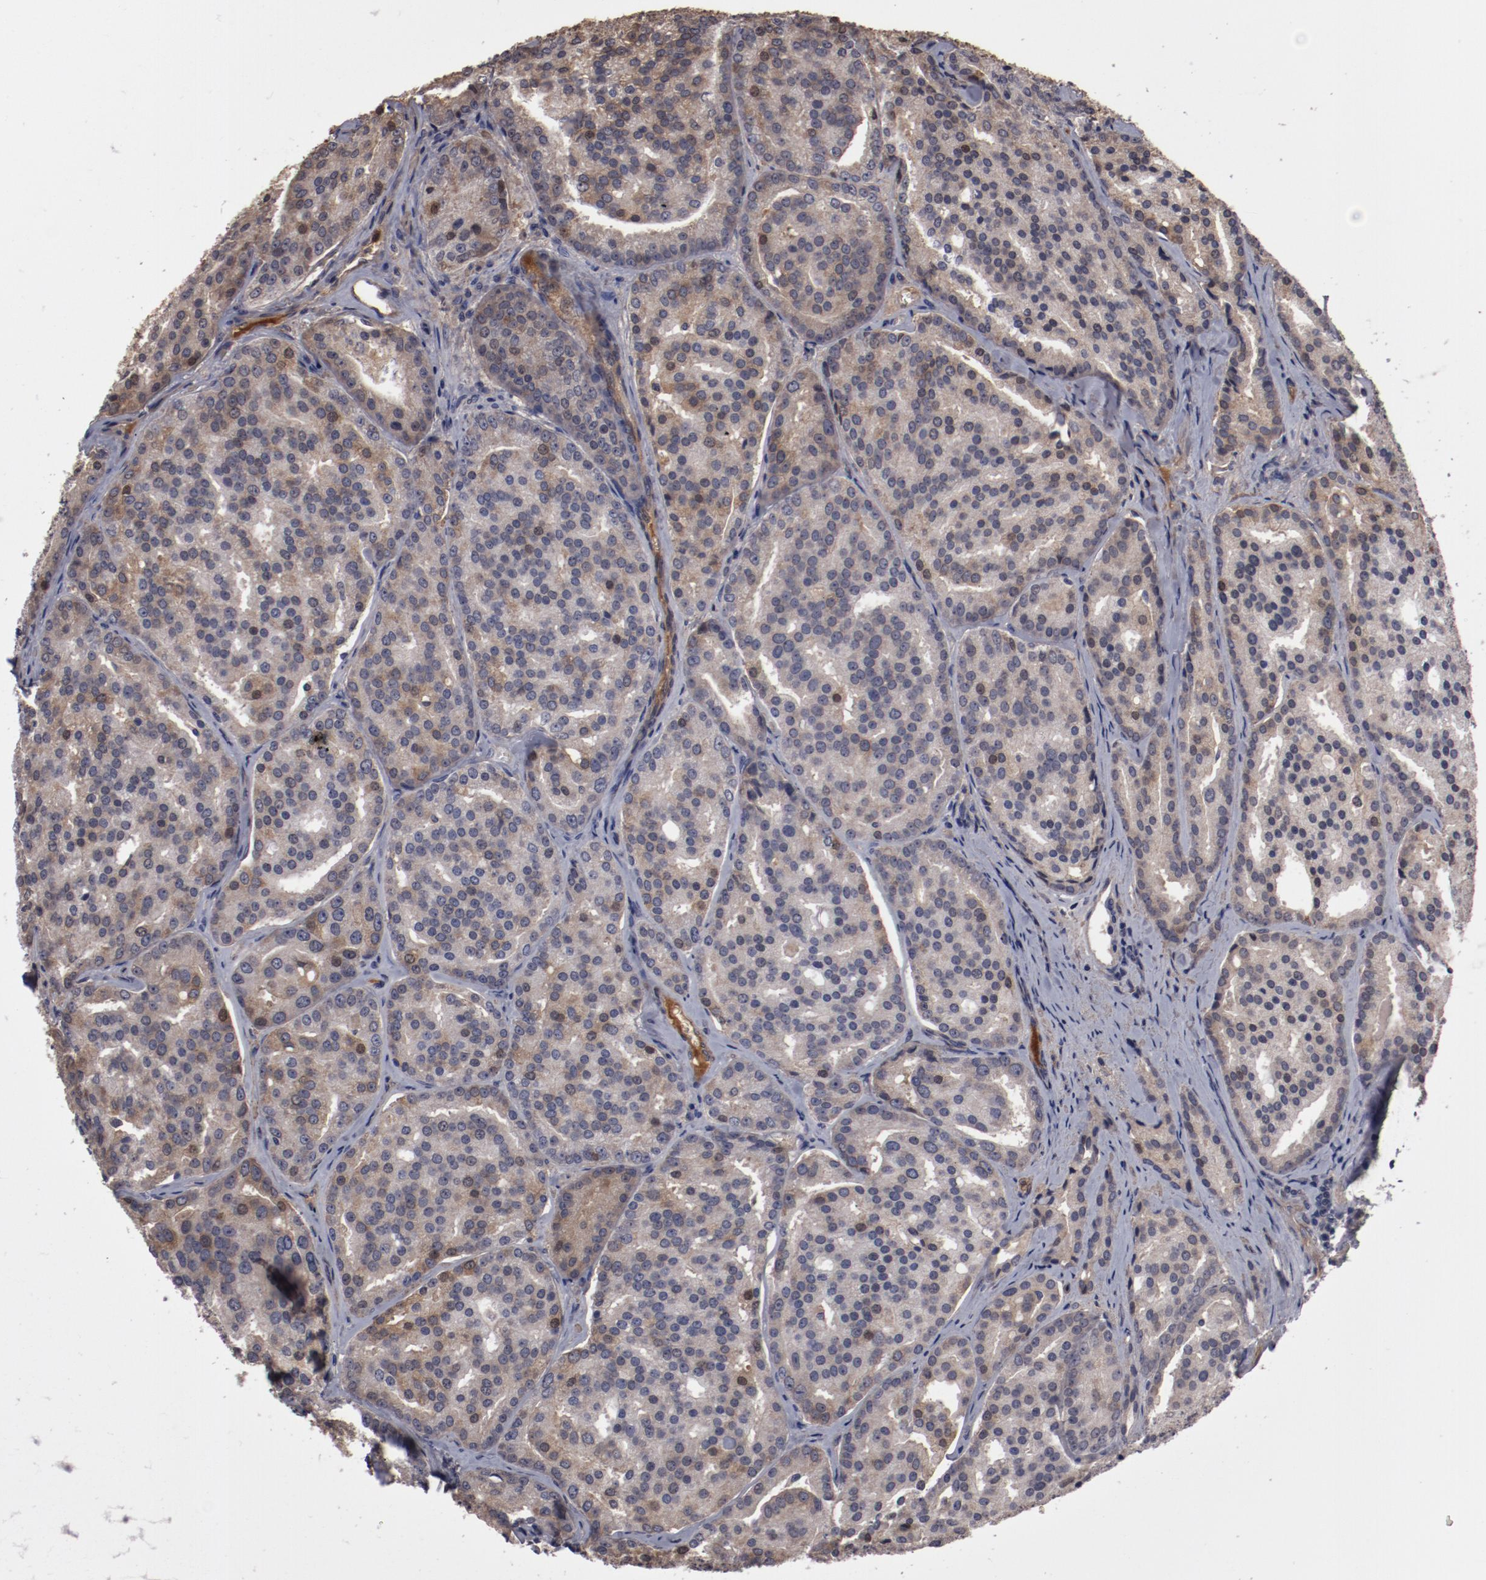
{"staining": {"intensity": "weak", "quantity": ">75%", "location": "cytoplasmic/membranous,nuclear"}, "tissue": "prostate cancer", "cell_type": "Tumor cells", "image_type": "cancer", "snomed": [{"axis": "morphology", "description": "Adenocarcinoma, High grade"}, {"axis": "topography", "description": "Prostate"}], "caption": "A histopathology image of human prostate cancer (high-grade adenocarcinoma) stained for a protein shows weak cytoplasmic/membranous and nuclear brown staining in tumor cells.", "gene": "SERPINA7", "patient": {"sex": "male", "age": 64}}